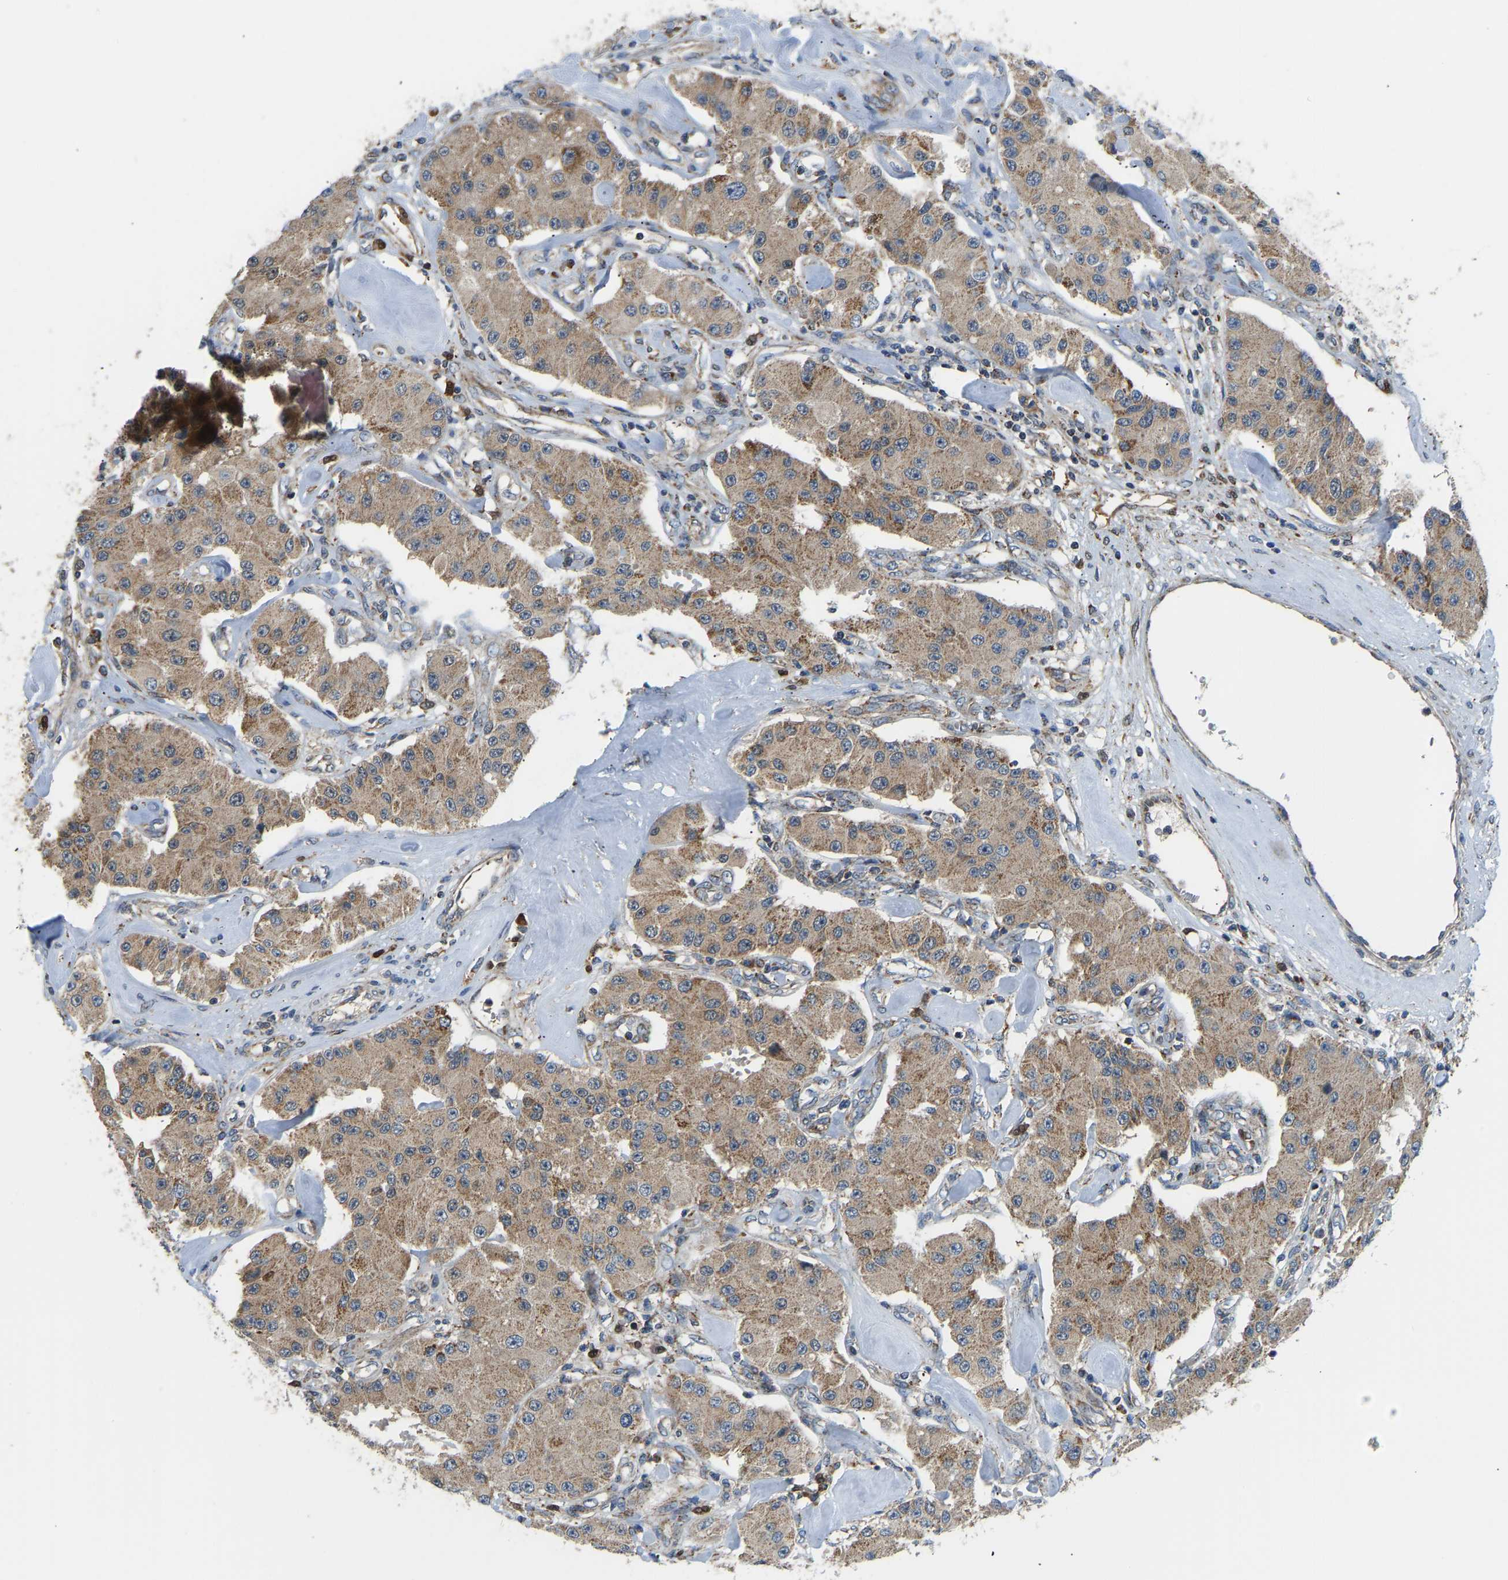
{"staining": {"intensity": "weak", "quantity": ">75%", "location": "cytoplasmic/membranous"}, "tissue": "carcinoid", "cell_type": "Tumor cells", "image_type": "cancer", "snomed": [{"axis": "morphology", "description": "Carcinoid, malignant, NOS"}, {"axis": "topography", "description": "Pancreas"}], "caption": "Approximately >75% of tumor cells in malignant carcinoid display weak cytoplasmic/membranous protein expression as visualized by brown immunohistochemical staining.", "gene": "RBP1", "patient": {"sex": "male", "age": 41}}